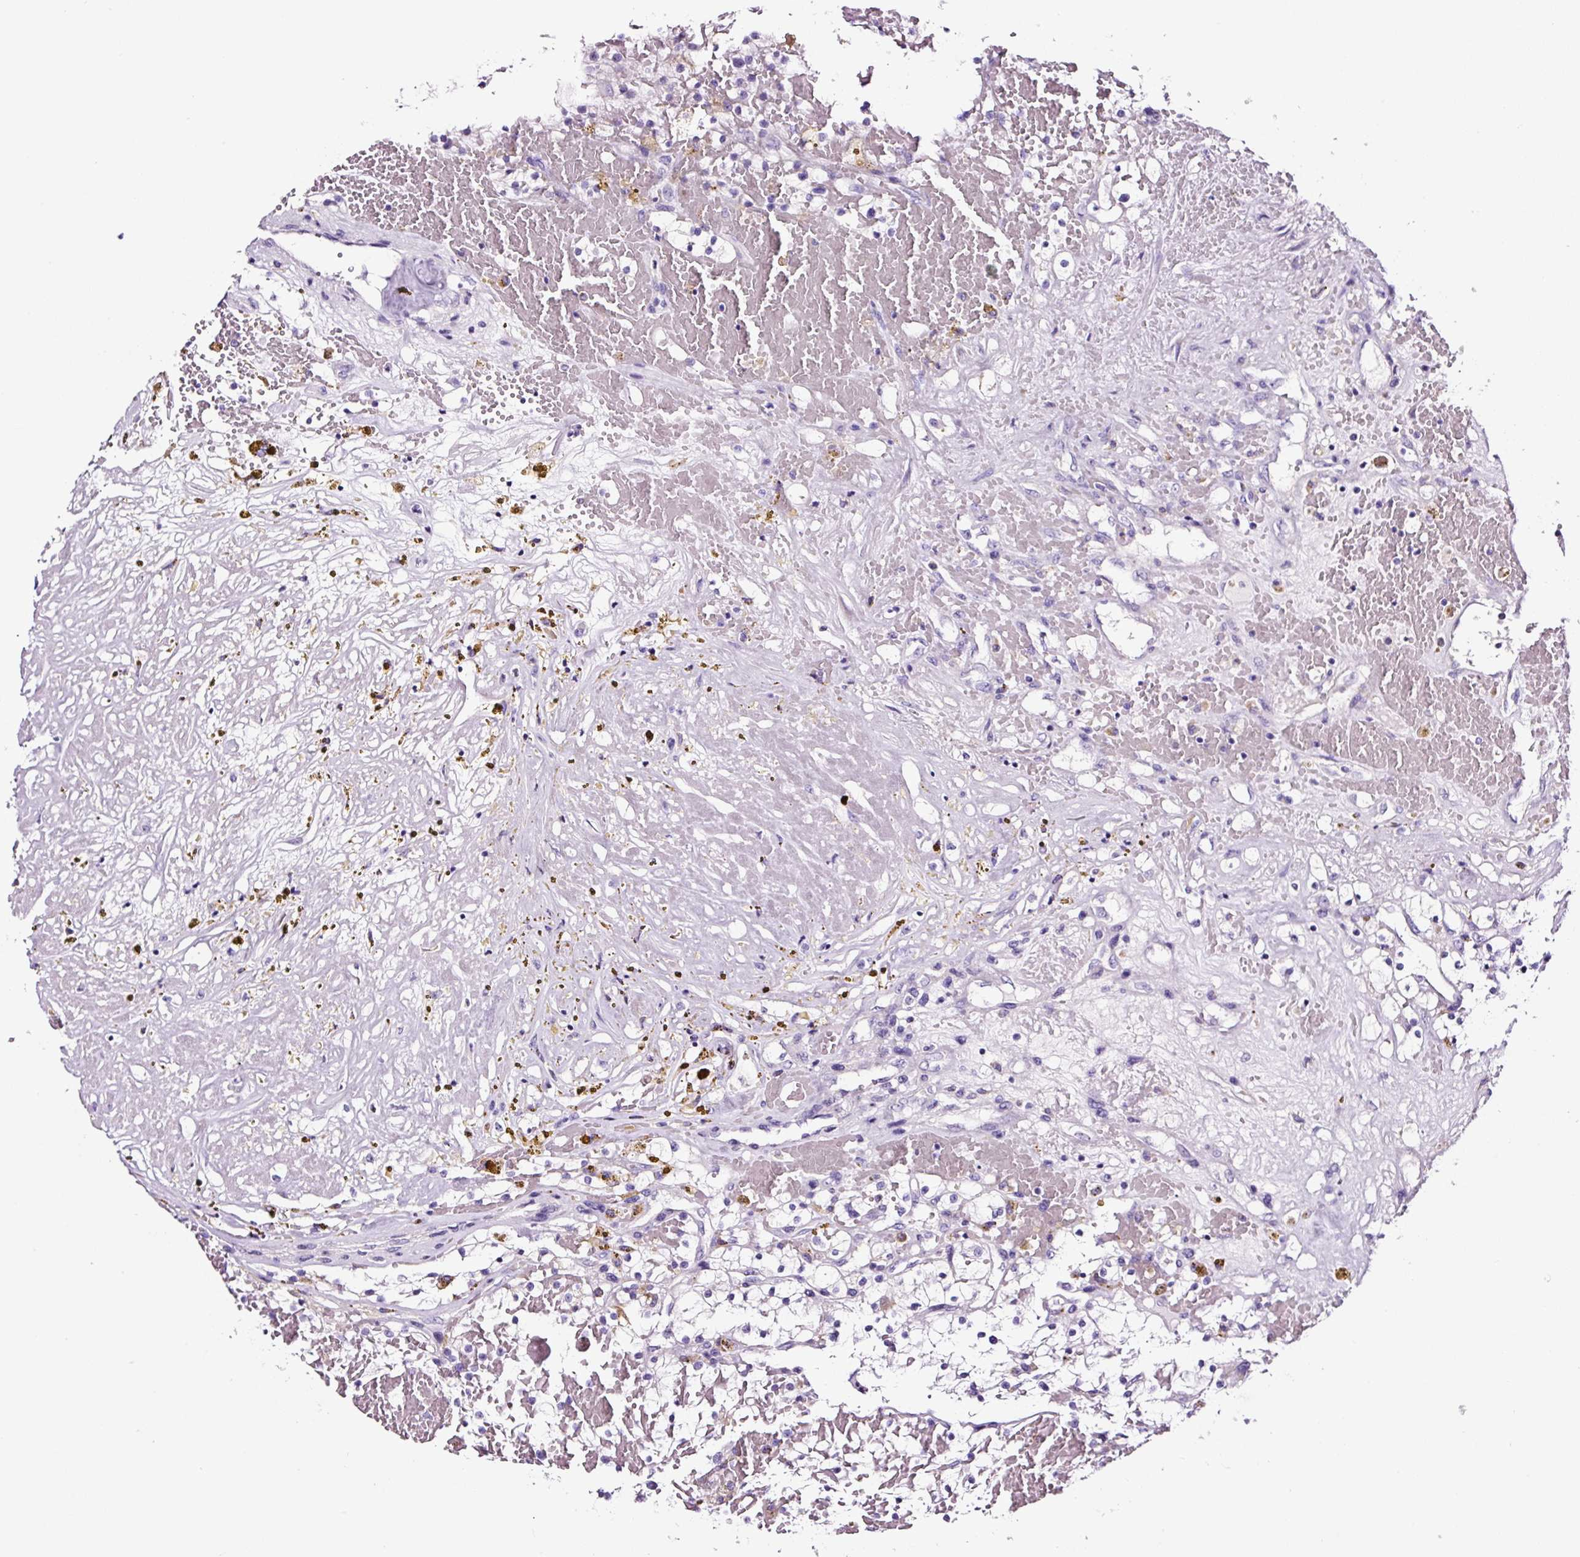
{"staining": {"intensity": "negative", "quantity": "none", "location": "none"}, "tissue": "renal cancer", "cell_type": "Tumor cells", "image_type": "cancer", "snomed": [{"axis": "morphology", "description": "Normal tissue, NOS"}, {"axis": "morphology", "description": "Adenocarcinoma, NOS"}, {"axis": "topography", "description": "Kidney"}], "caption": "Protein analysis of adenocarcinoma (renal) displays no significant expression in tumor cells. The staining is performed using DAB (3,3'-diaminobenzidine) brown chromogen with nuclei counter-stained in using hematoxylin.", "gene": "FBXL7", "patient": {"sex": "male", "age": 68}}